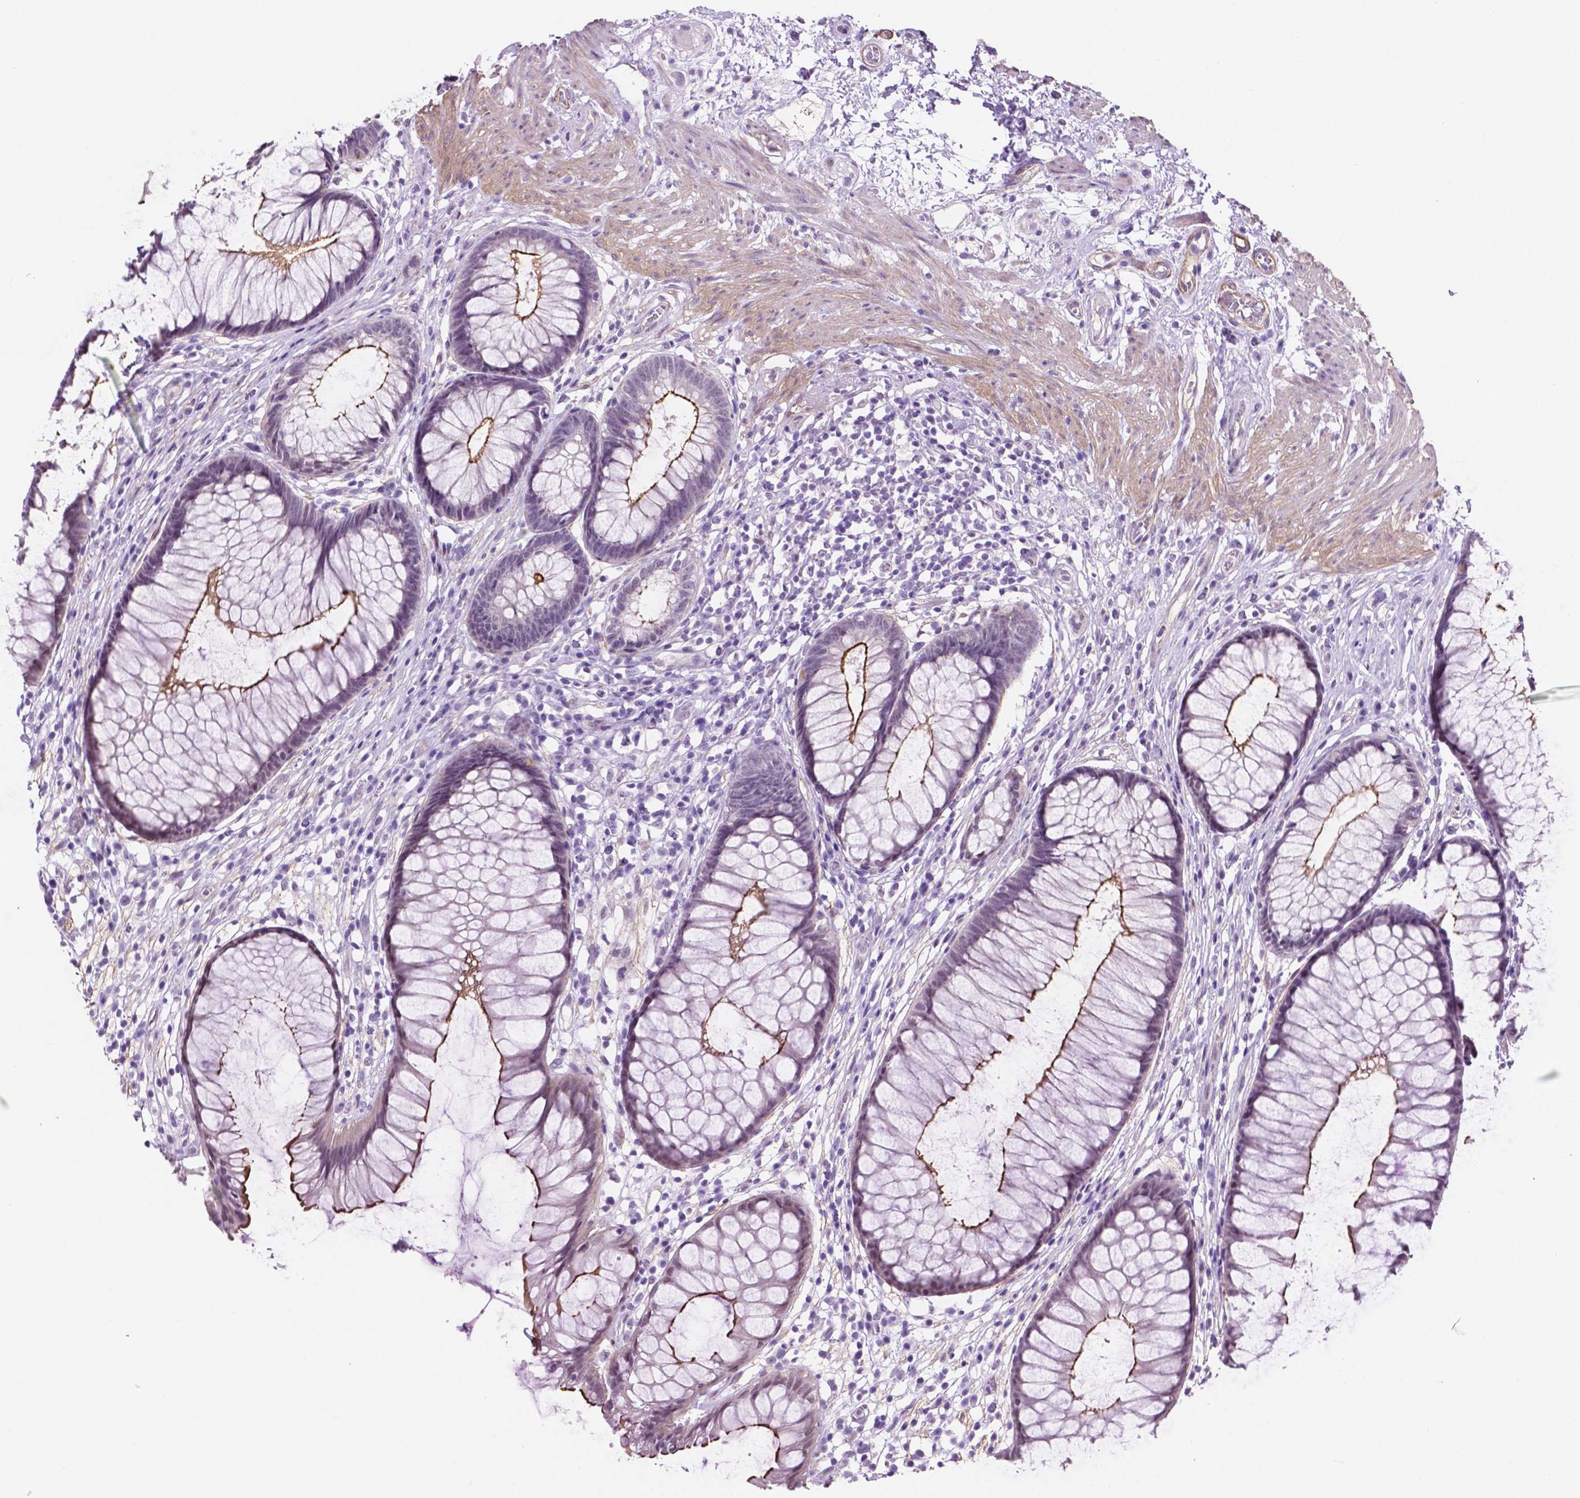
{"staining": {"intensity": "strong", "quantity": "<25%", "location": "cytoplasmic/membranous"}, "tissue": "rectum", "cell_type": "Glandular cells", "image_type": "normal", "snomed": [{"axis": "morphology", "description": "Normal tissue, NOS"}, {"axis": "topography", "description": "Smooth muscle"}, {"axis": "topography", "description": "Rectum"}], "caption": "Immunohistochemistry (IHC) of unremarkable human rectum displays medium levels of strong cytoplasmic/membranous staining in about <25% of glandular cells.", "gene": "ACY3", "patient": {"sex": "male", "age": 53}}